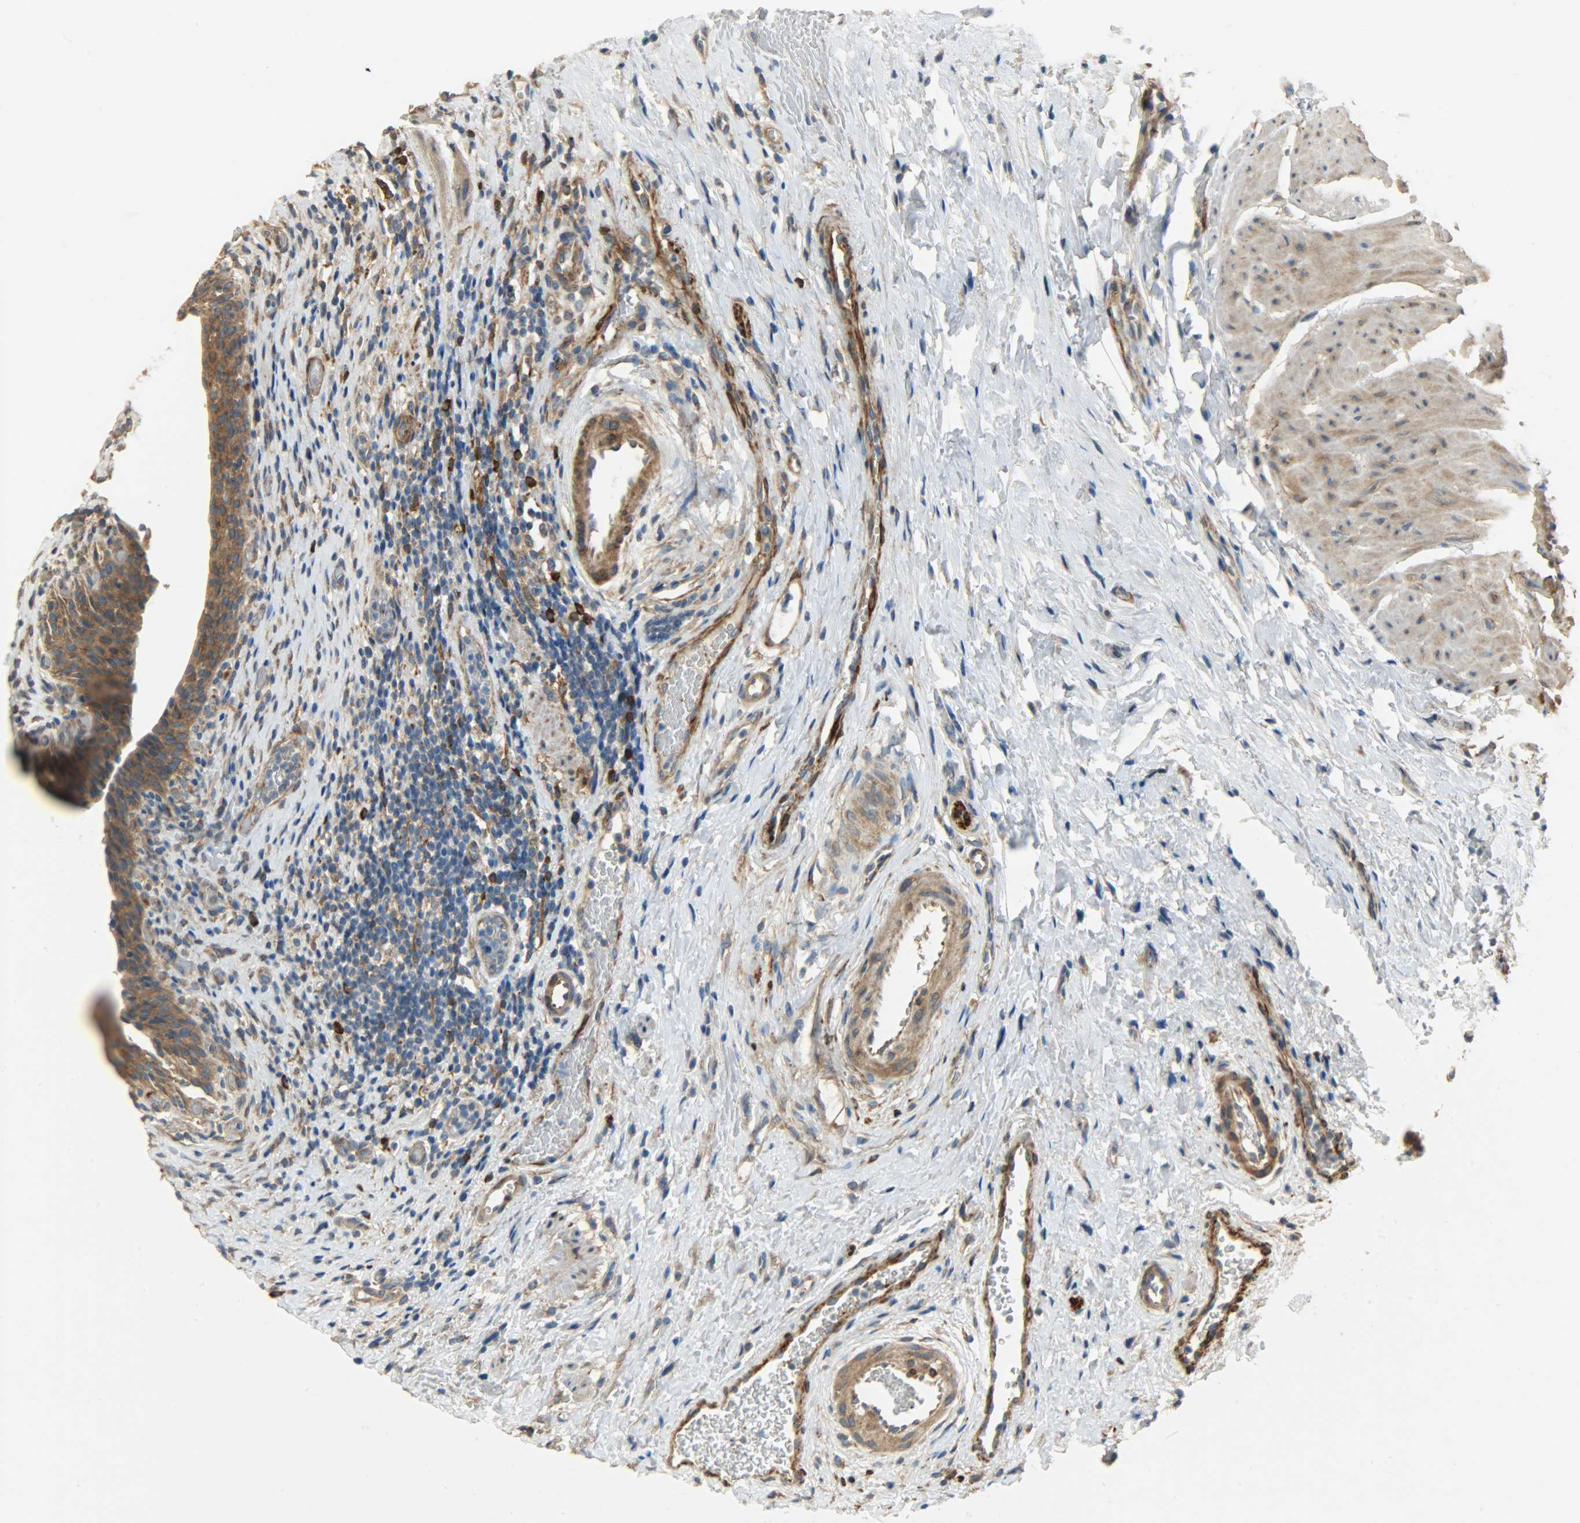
{"staining": {"intensity": "strong", "quantity": ">75%", "location": "cytoplasmic/membranous"}, "tissue": "urinary bladder", "cell_type": "Urothelial cells", "image_type": "normal", "snomed": [{"axis": "morphology", "description": "Normal tissue, NOS"}, {"axis": "morphology", "description": "Urothelial carcinoma, High grade"}, {"axis": "topography", "description": "Urinary bladder"}], "caption": "Immunohistochemistry (DAB) staining of normal urinary bladder shows strong cytoplasmic/membranous protein expression in approximately >75% of urothelial cells. Nuclei are stained in blue.", "gene": "C1orf198", "patient": {"sex": "male", "age": 51}}